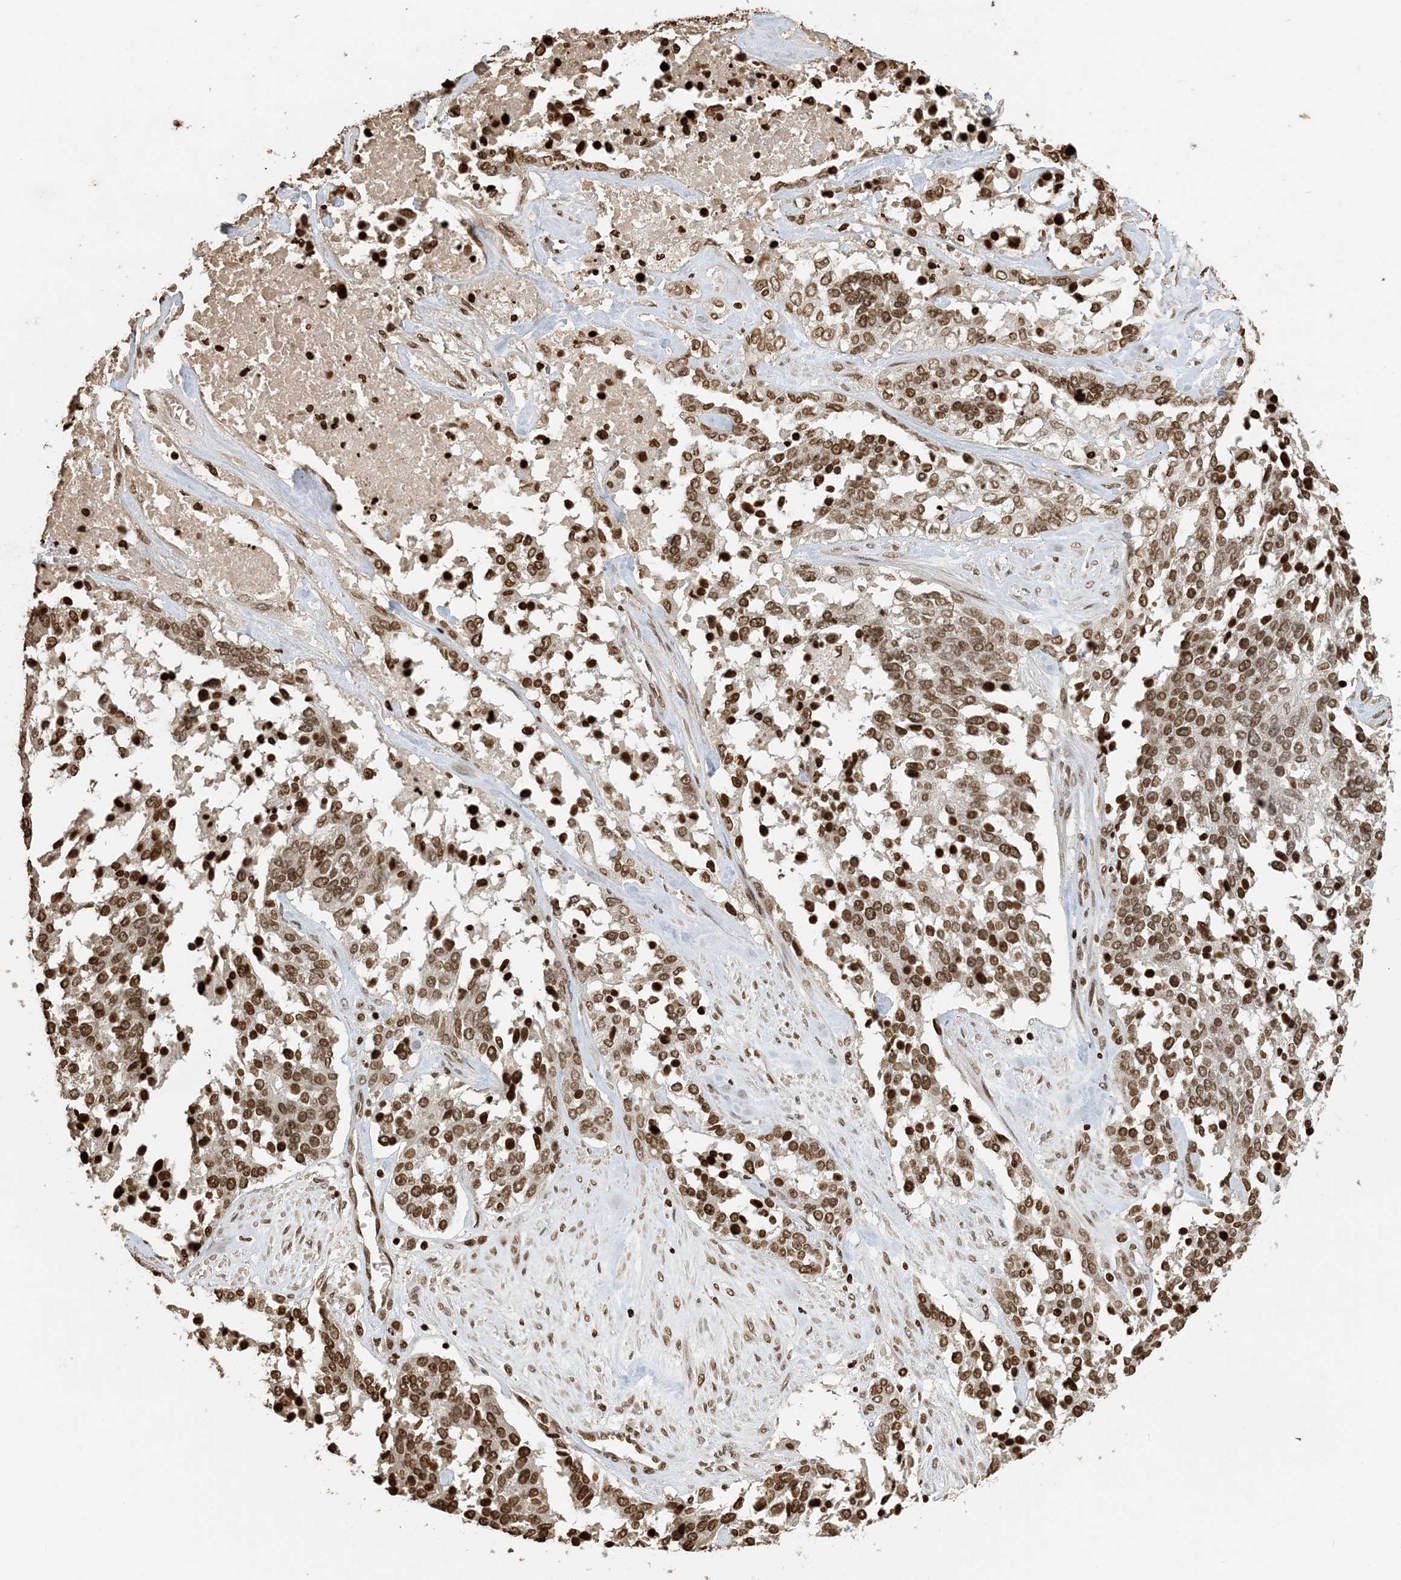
{"staining": {"intensity": "moderate", "quantity": ">75%", "location": "nuclear"}, "tissue": "ovarian cancer", "cell_type": "Tumor cells", "image_type": "cancer", "snomed": [{"axis": "morphology", "description": "Cystadenocarcinoma, serous, NOS"}, {"axis": "topography", "description": "Ovary"}], "caption": "Moderate nuclear protein staining is identified in approximately >75% of tumor cells in ovarian cancer (serous cystadenocarcinoma).", "gene": "H3-3B", "patient": {"sex": "female", "age": 44}}